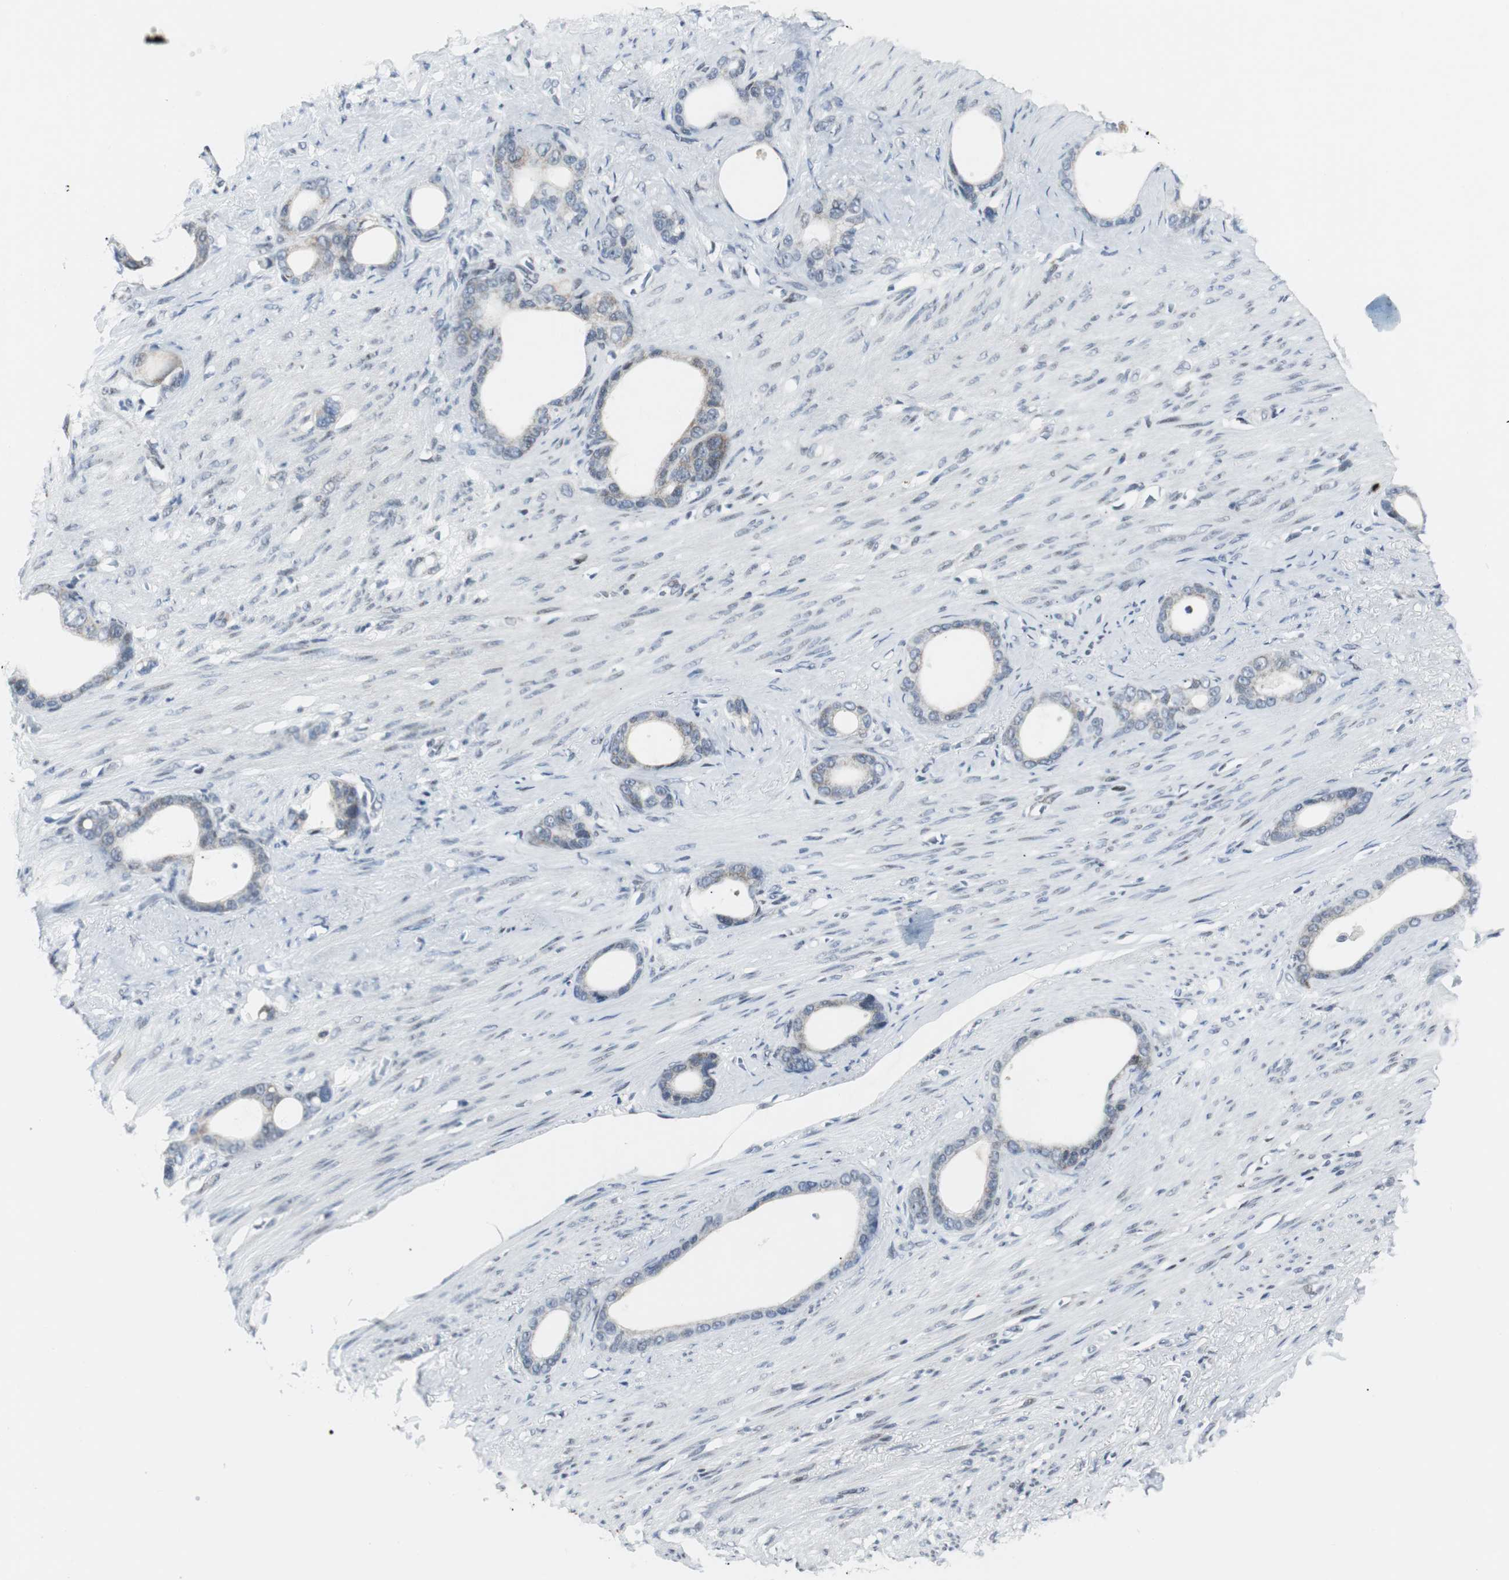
{"staining": {"intensity": "weak", "quantity": "<25%", "location": "nuclear"}, "tissue": "stomach cancer", "cell_type": "Tumor cells", "image_type": "cancer", "snomed": [{"axis": "morphology", "description": "Adenocarcinoma, NOS"}, {"axis": "topography", "description": "Stomach"}], "caption": "Tumor cells are negative for brown protein staining in stomach adenocarcinoma.", "gene": "MTA1", "patient": {"sex": "female", "age": 75}}